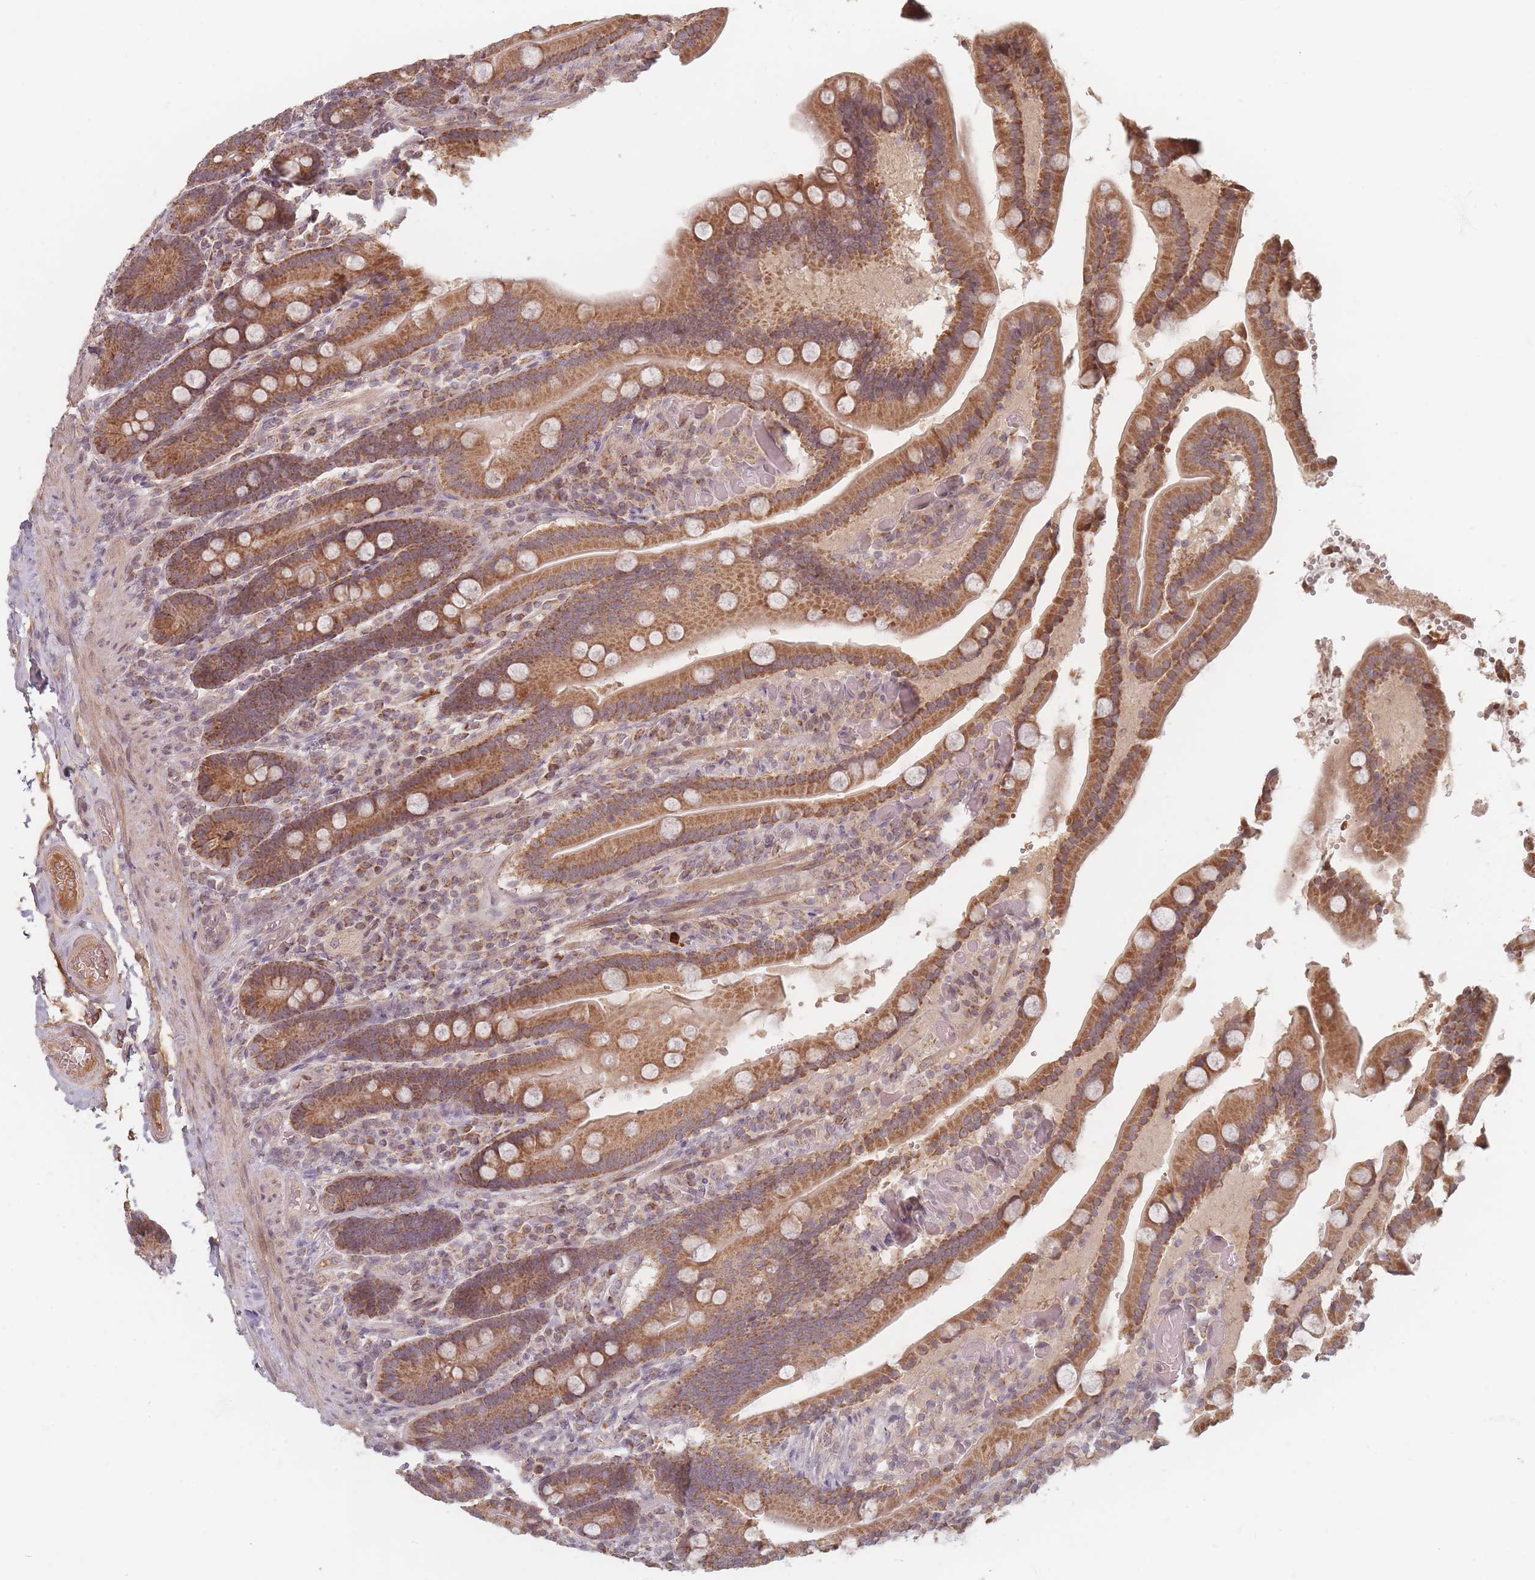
{"staining": {"intensity": "moderate", "quantity": ">75%", "location": "cytoplasmic/membranous"}, "tissue": "duodenum", "cell_type": "Glandular cells", "image_type": "normal", "snomed": [{"axis": "morphology", "description": "Normal tissue, NOS"}, {"axis": "topography", "description": "Duodenum"}], "caption": "Immunohistochemistry micrograph of unremarkable duodenum: duodenum stained using immunohistochemistry shows medium levels of moderate protein expression localized specifically in the cytoplasmic/membranous of glandular cells, appearing as a cytoplasmic/membranous brown color.", "gene": "OR2M4", "patient": {"sex": "female", "age": 62}}